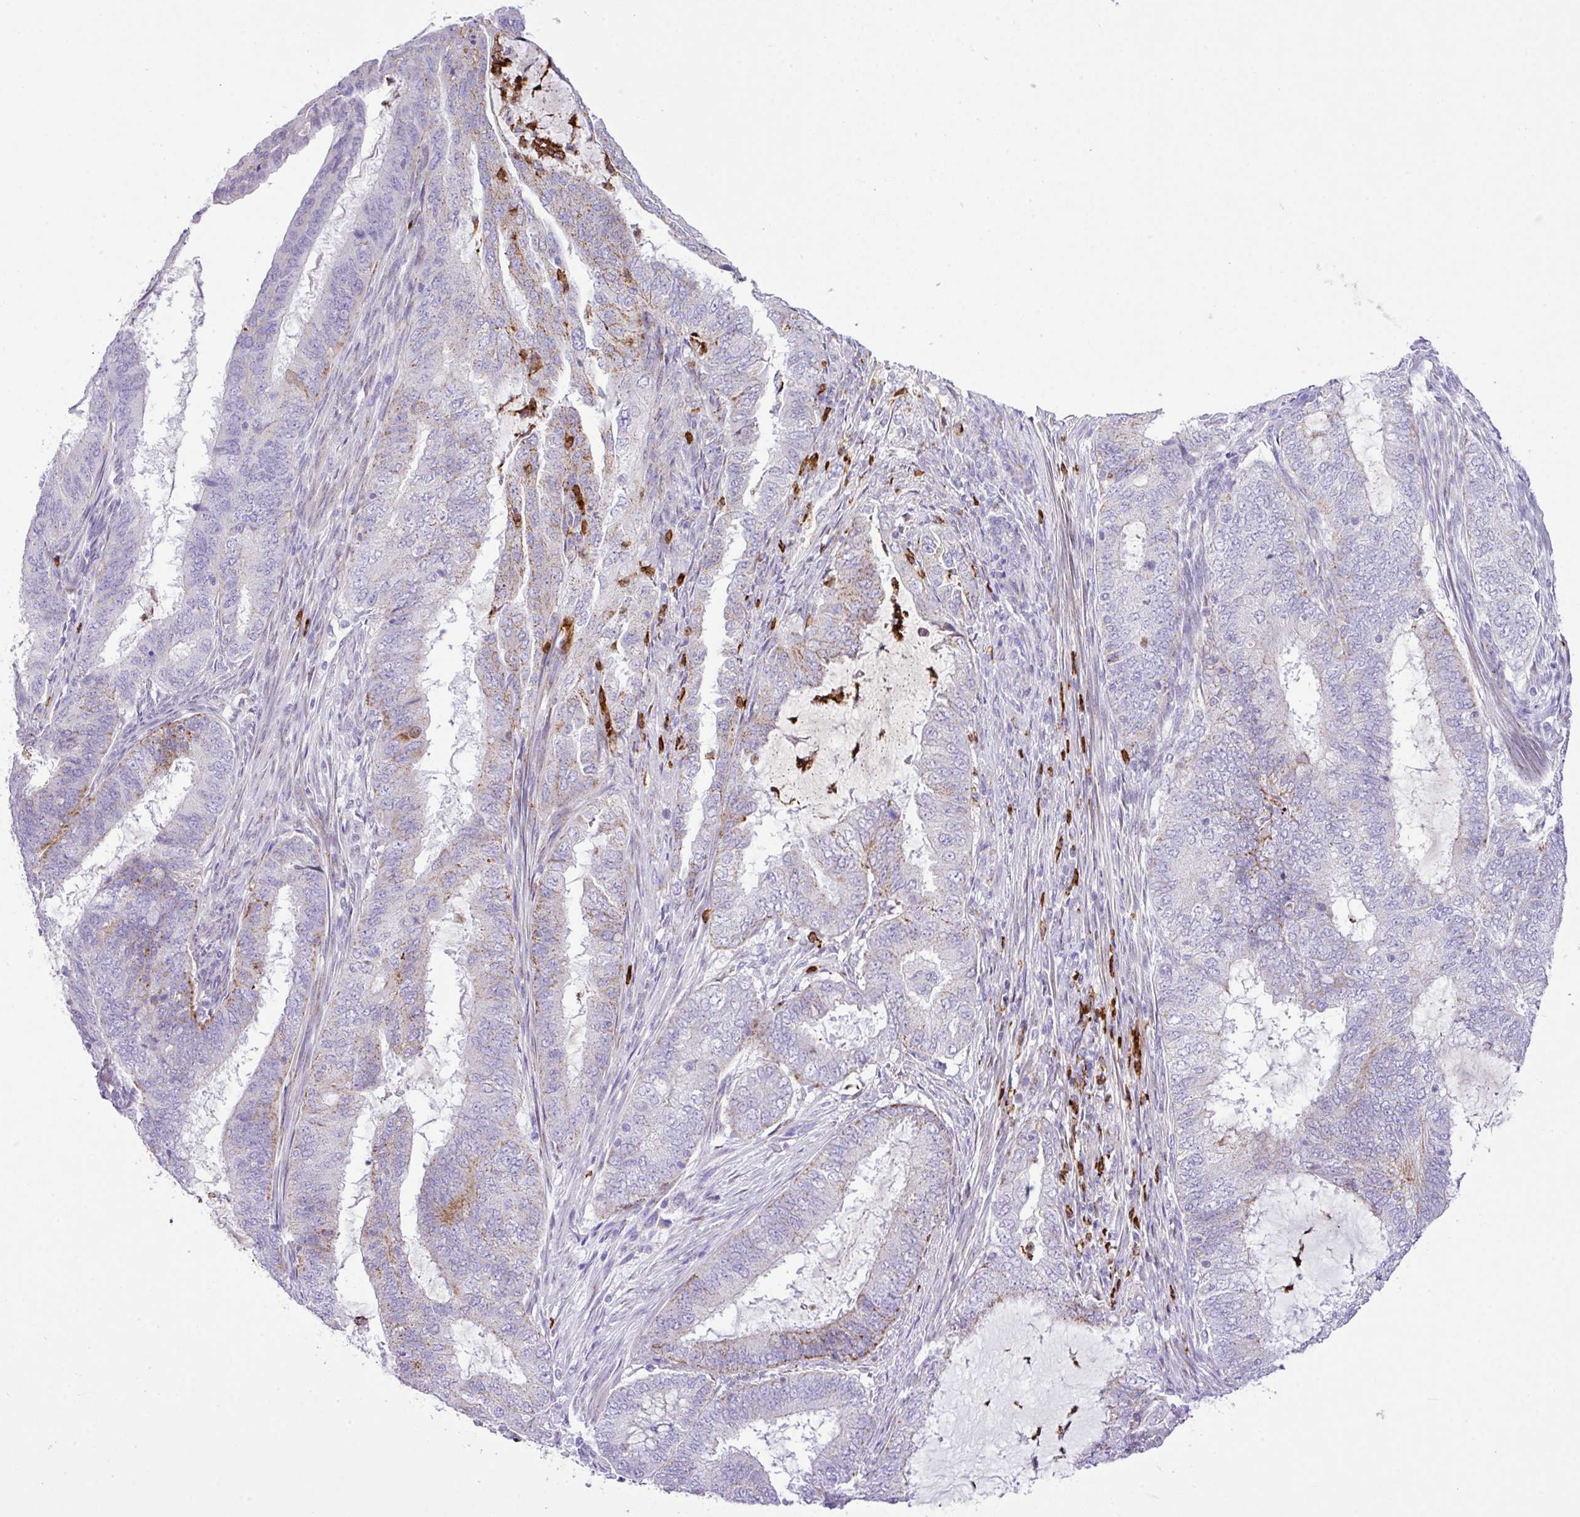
{"staining": {"intensity": "moderate", "quantity": "<25%", "location": "cytoplasmic/membranous"}, "tissue": "endometrial cancer", "cell_type": "Tumor cells", "image_type": "cancer", "snomed": [{"axis": "morphology", "description": "Adenocarcinoma, NOS"}, {"axis": "topography", "description": "Endometrium"}], "caption": "This is a micrograph of immunohistochemistry staining of endometrial cancer (adenocarcinoma), which shows moderate expression in the cytoplasmic/membranous of tumor cells.", "gene": "RCAN2", "patient": {"sex": "female", "age": 51}}